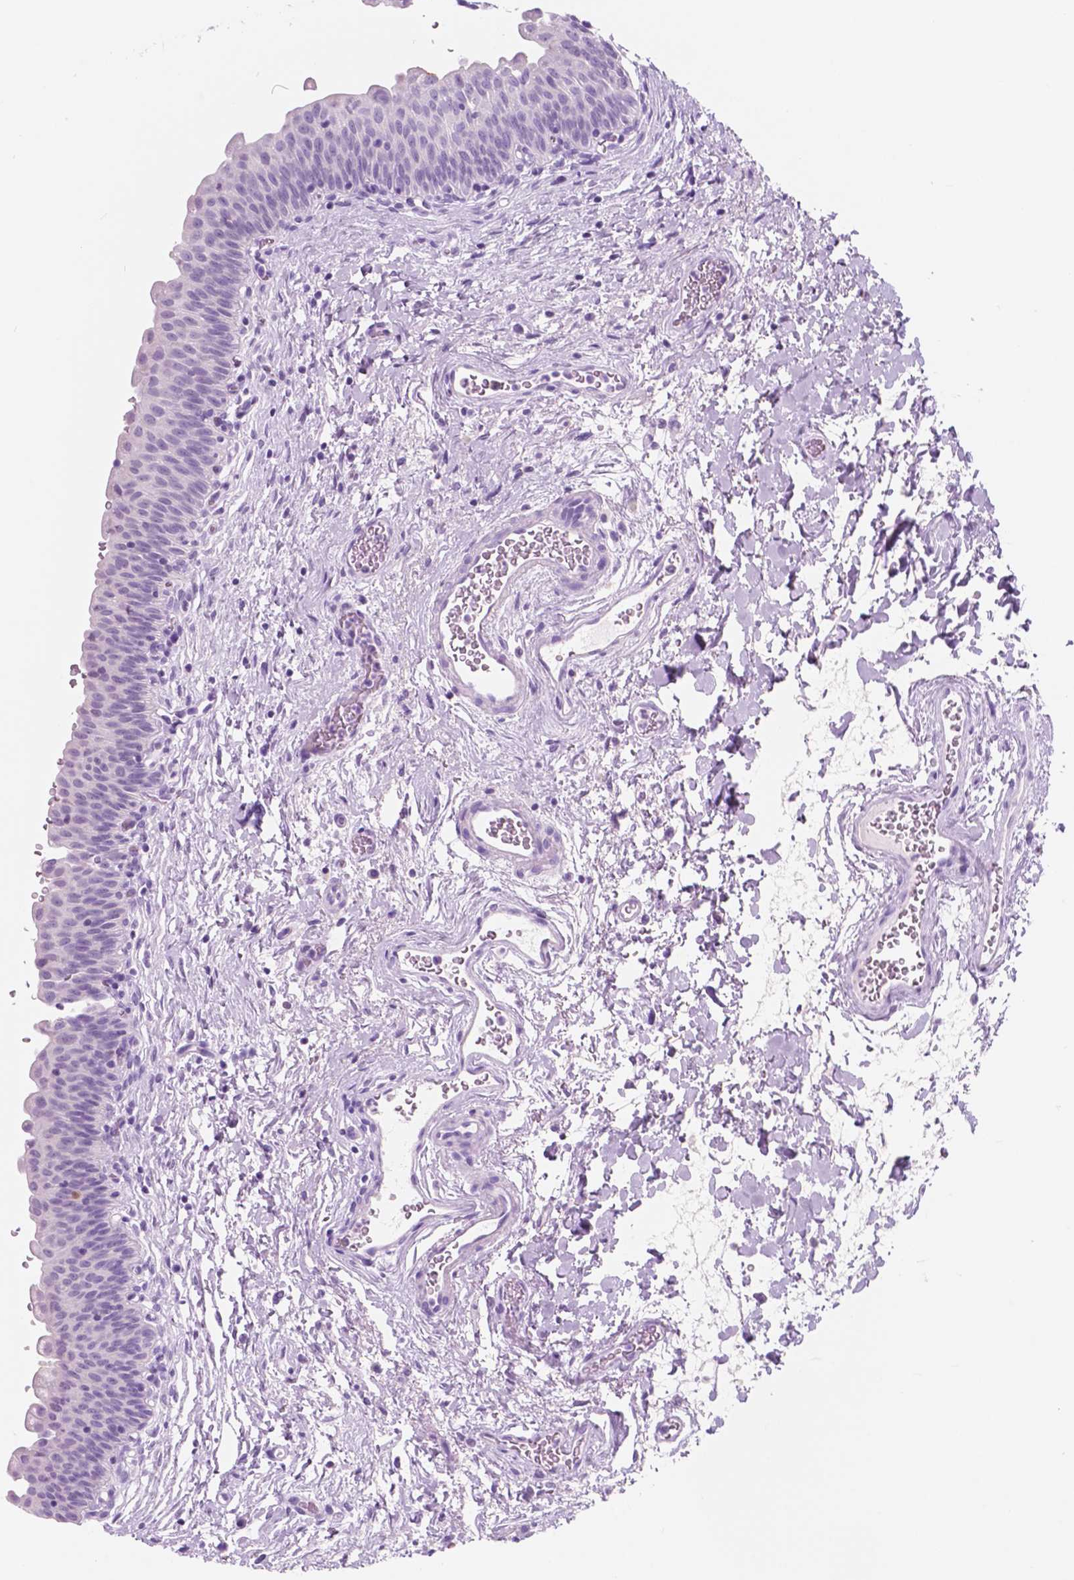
{"staining": {"intensity": "negative", "quantity": "none", "location": "none"}, "tissue": "urinary bladder", "cell_type": "Urothelial cells", "image_type": "normal", "snomed": [{"axis": "morphology", "description": "Normal tissue, NOS"}, {"axis": "topography", "description": "Urinary bladder"}], "caption": "DAB (3,3'-diaminobenzidine) immunohistochemical staining of unremarkable human urinary bladder demonstrates no significant expression in urothelial cells. (DAB immunohistochemistry (IHC), high magnification).", "gene": "CUZD1", "patient": {"sex": "male", "age": 56}}